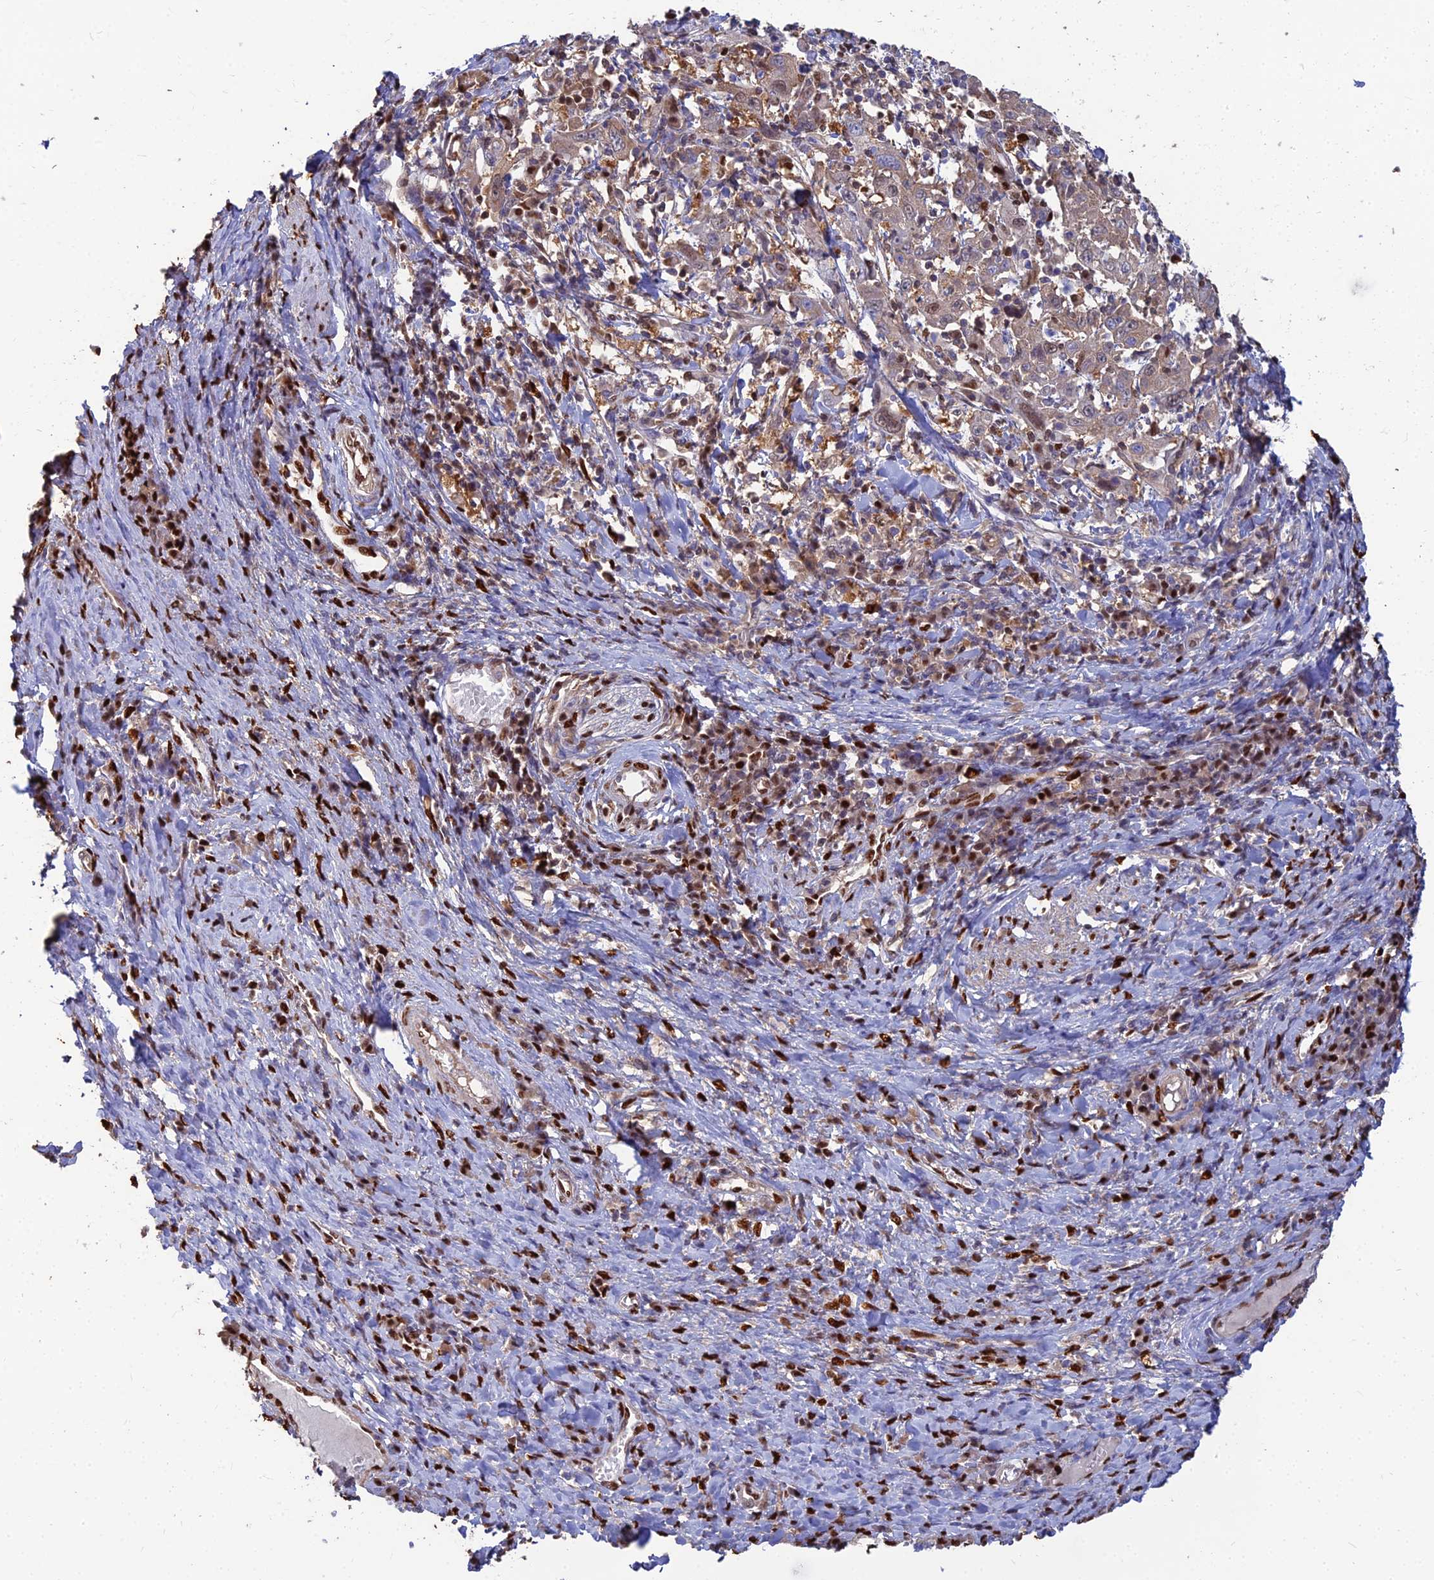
{"staining": {"intensity": "weak", "quantity": "25%-75%", "location": "cytoplasmic/membranous"}, "tissue": "cervical cancer", "cell_type": "Tumor cells", "image_type": "cancer", "snomed": [{"axis": "morphology", "description": "Squamous cell carcinoma, NOS"}, {"axis": "topography", "description": "Cervix"}], "caption": "Brown immunohistochemical staining in cervical cancer demonstrates weak cytoplasmic/membranous expression in approximately 25%-75% of tumor cells.", "gene": "DNPEP", "patient": {"sex": "female", "age": 46}}